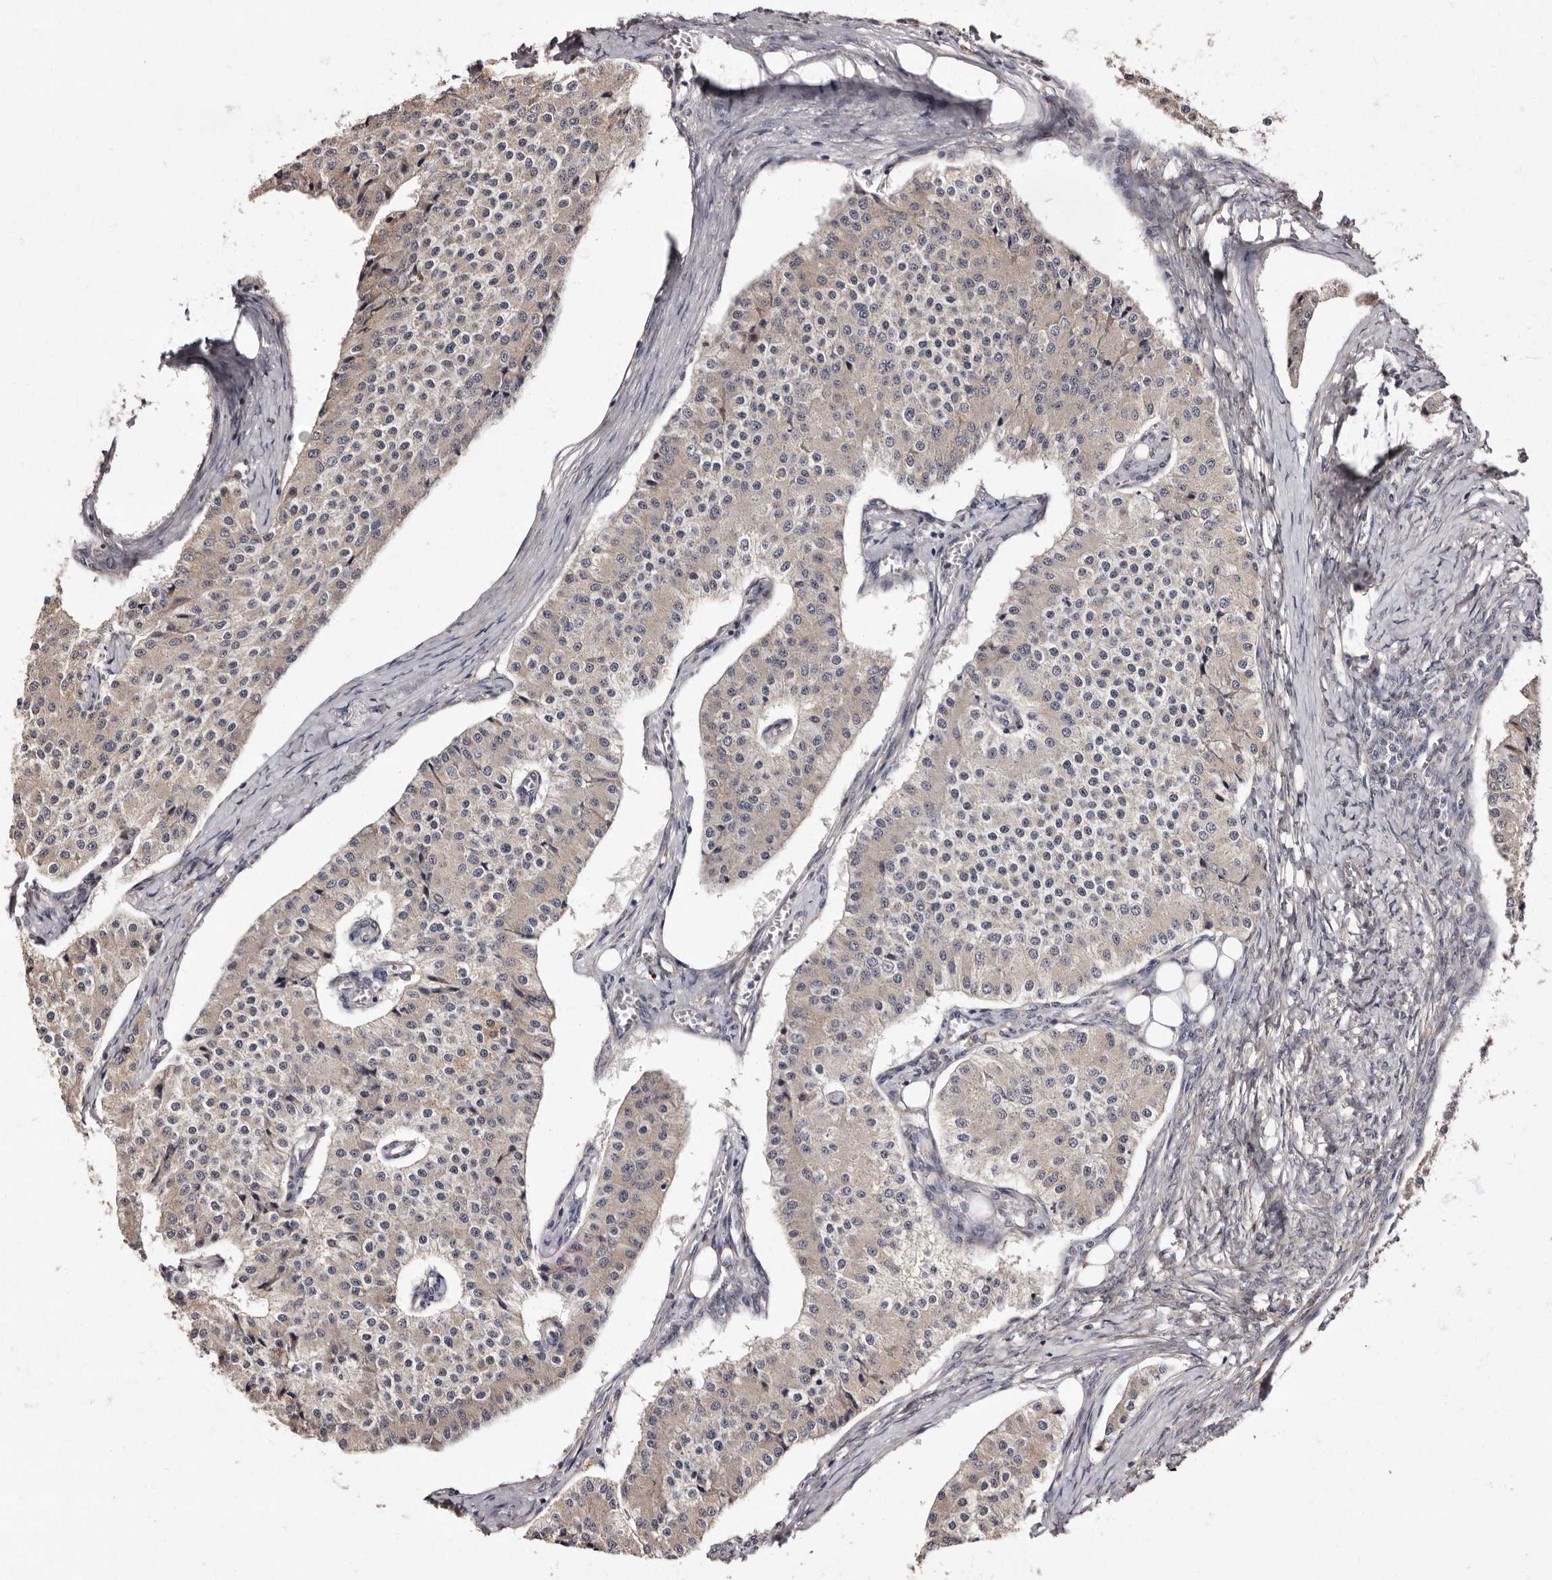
{"staining": {"intensity": "moderate", "quantity": "25%-75%", "location": "cytoplasmic/membranous"}, "tissue": "carcinoid", "cell_type": "Tumor cells", "image_type": "cancer", "snomed": [{"axis": "morphology", "description": "Carcinoid, malignant, NOS"}, {"axis": "topography", "description": "Colon"}], "caption": "IHC photomicrograph of neoplastic tissue: carcinoid (malignant) stained using IHC exhibits medium levels of moderate protein expression localized specifically in the cytoplasmic/membranous of tumor cells, appearing as a cytoplasmic/membranous brown color.", "gene": "FAM91A1", "patient": {"sex": "female", "age": 52}}